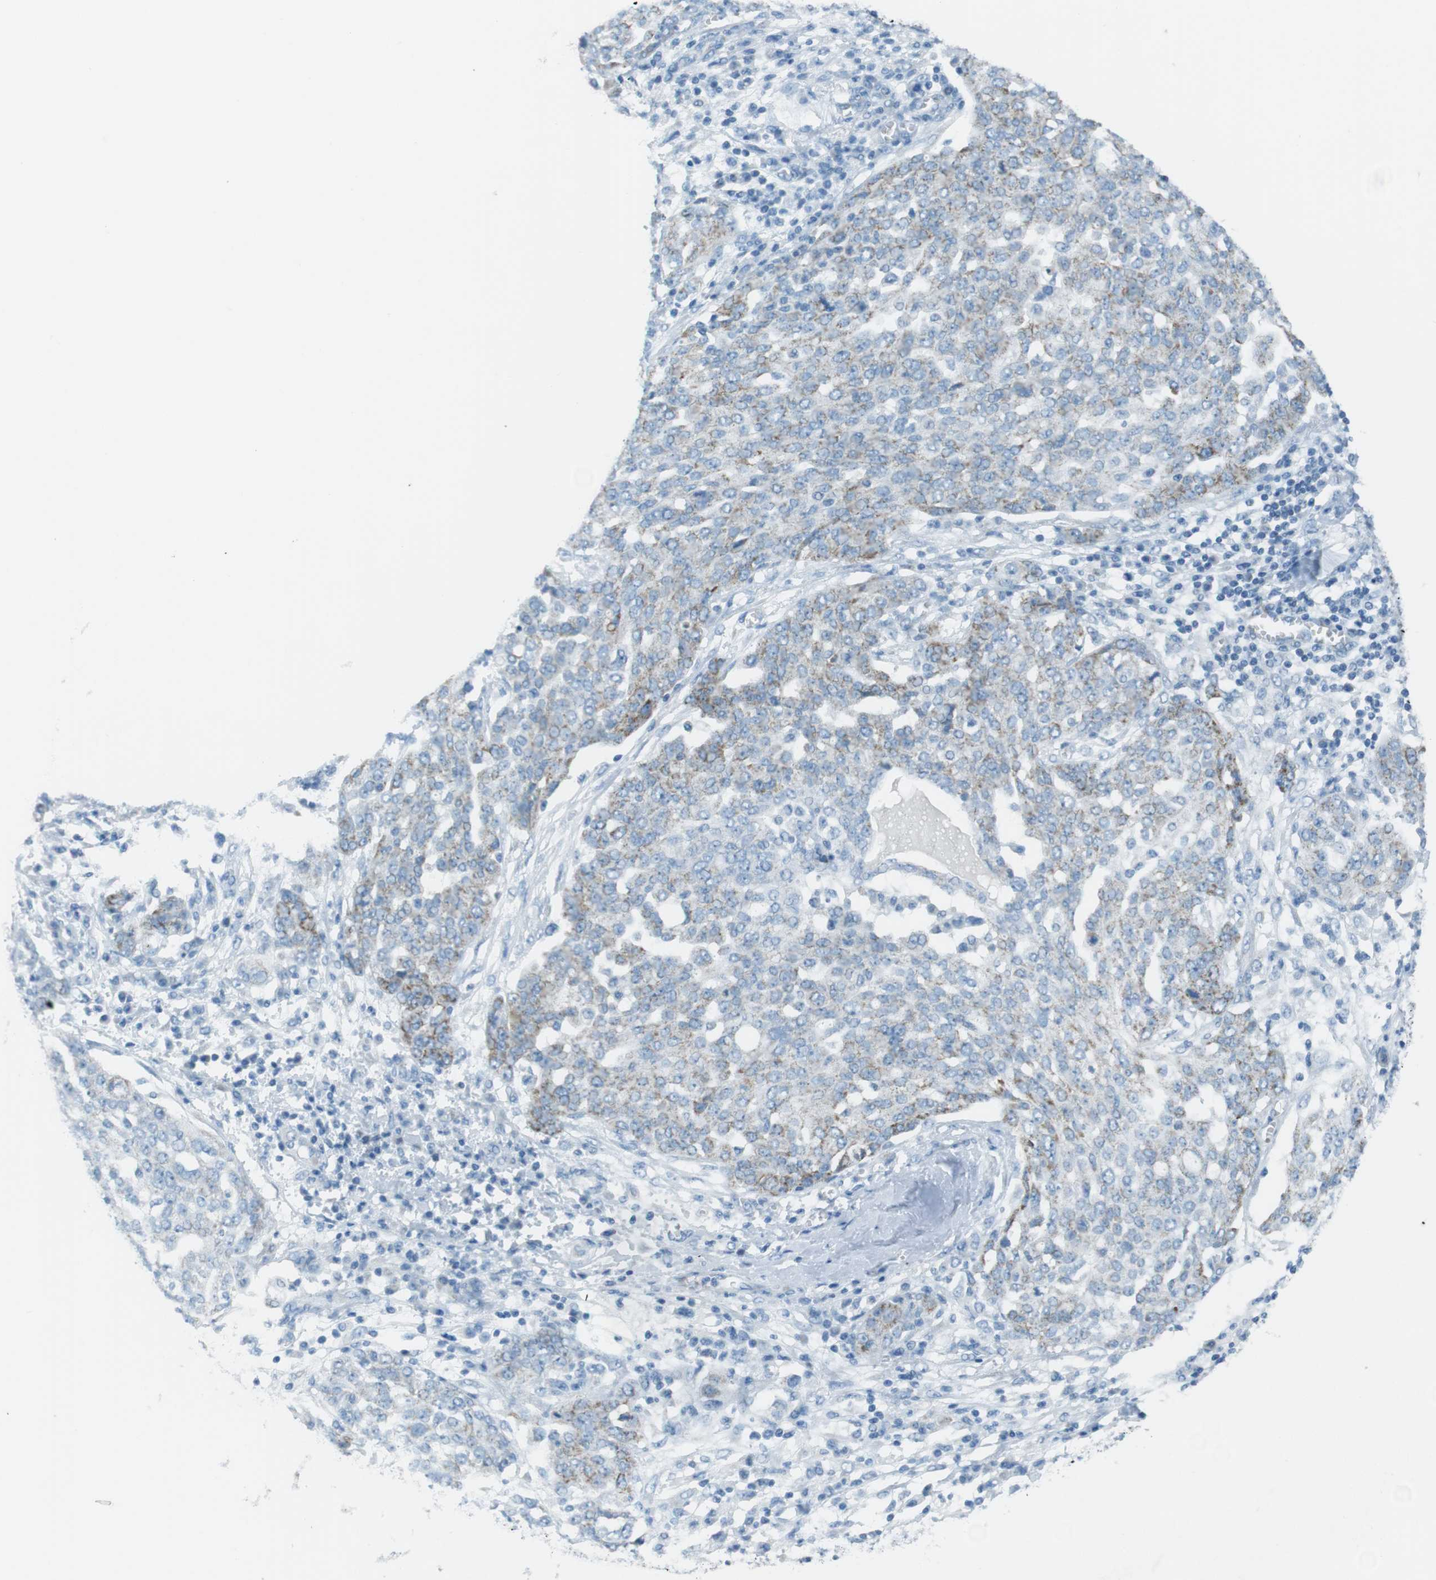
{"staining": {"intensity": "weak", "quantity": "<25%", "location": "cytoplasmic/membranous"}, "tissue": "ovarian cancer", "cell_type": "Tumor cells", "image_type": "cancer", "snomed": [{"axis": "morphology", "description": "Cystadenocarcinoma, serous, NOS"}, {"axis": "topography", "description": "Soft tissue"}, {"axis": "topography", "description": "Ovary"}], "caption": "Immunohistochemistry of human ovarian cancer displays no positivity in tumor cells.", "gene": "DNAJA3", "patient": {"sex": "female", "age": 57}}